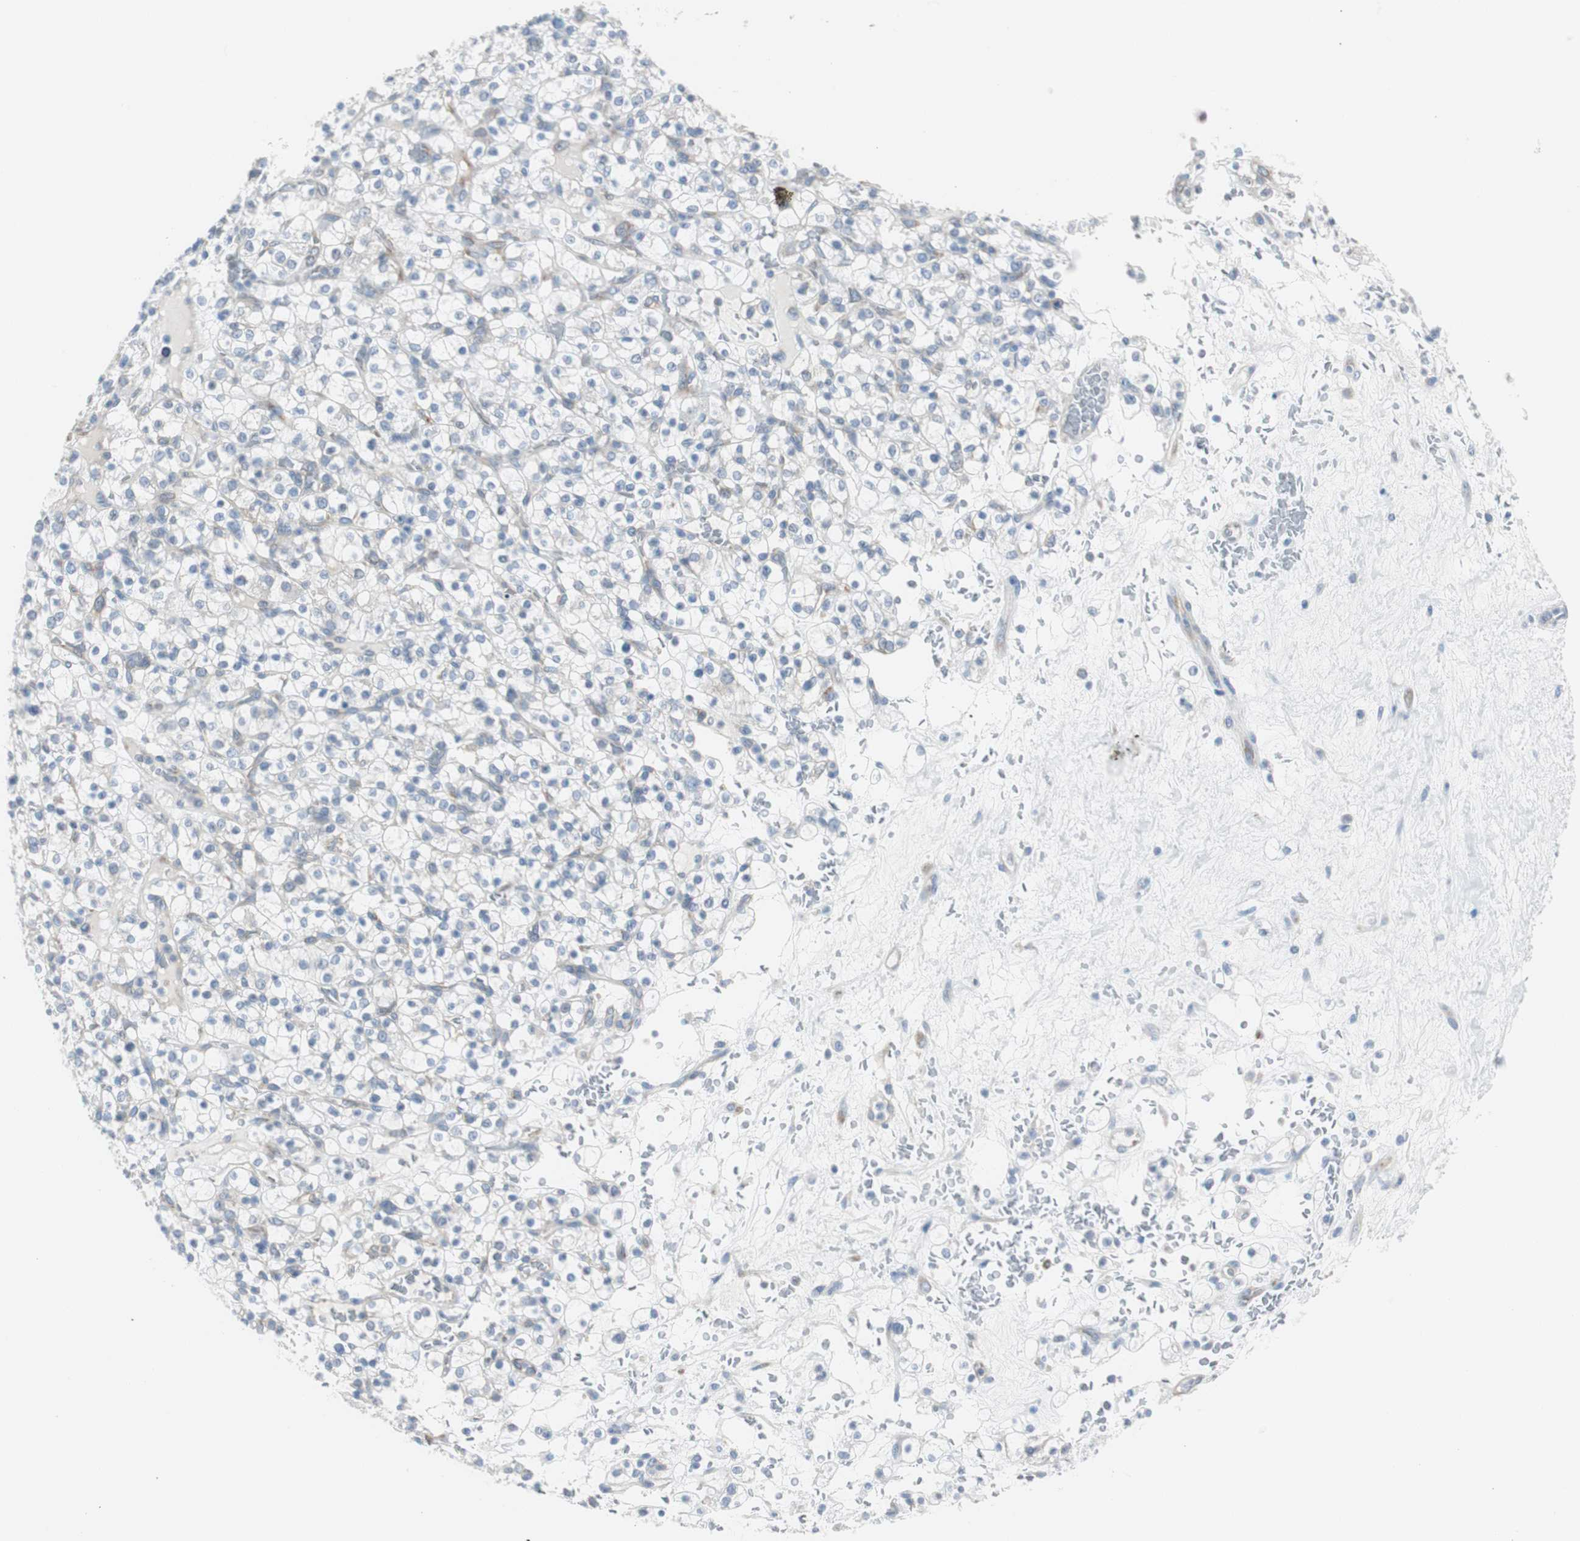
{"staining": {"intensity": "negative", "quantity": "none", "location": "none"}, "tissue": "renal cancer", "cell_type": "Tumor cells", "image_type": "cancer", "snomed": [{"axis": "morphology", "description": "Normal tissue, NOS"}, {"axis": "morphology", "description": "Adenocarcinoma, NOS"}, {"axis": "topography", "description": "Kidney"}], "caption": "A micrograph of renal cancer stained for a protein reveals no brown staining in tumor cells. (DAB (3,3'-diaminobenzidine) immunohistochemistry (IHC) with hematoxylin counter stain).", "gene": "RPS12", "patient": {"sex": "female", "age": 72}}